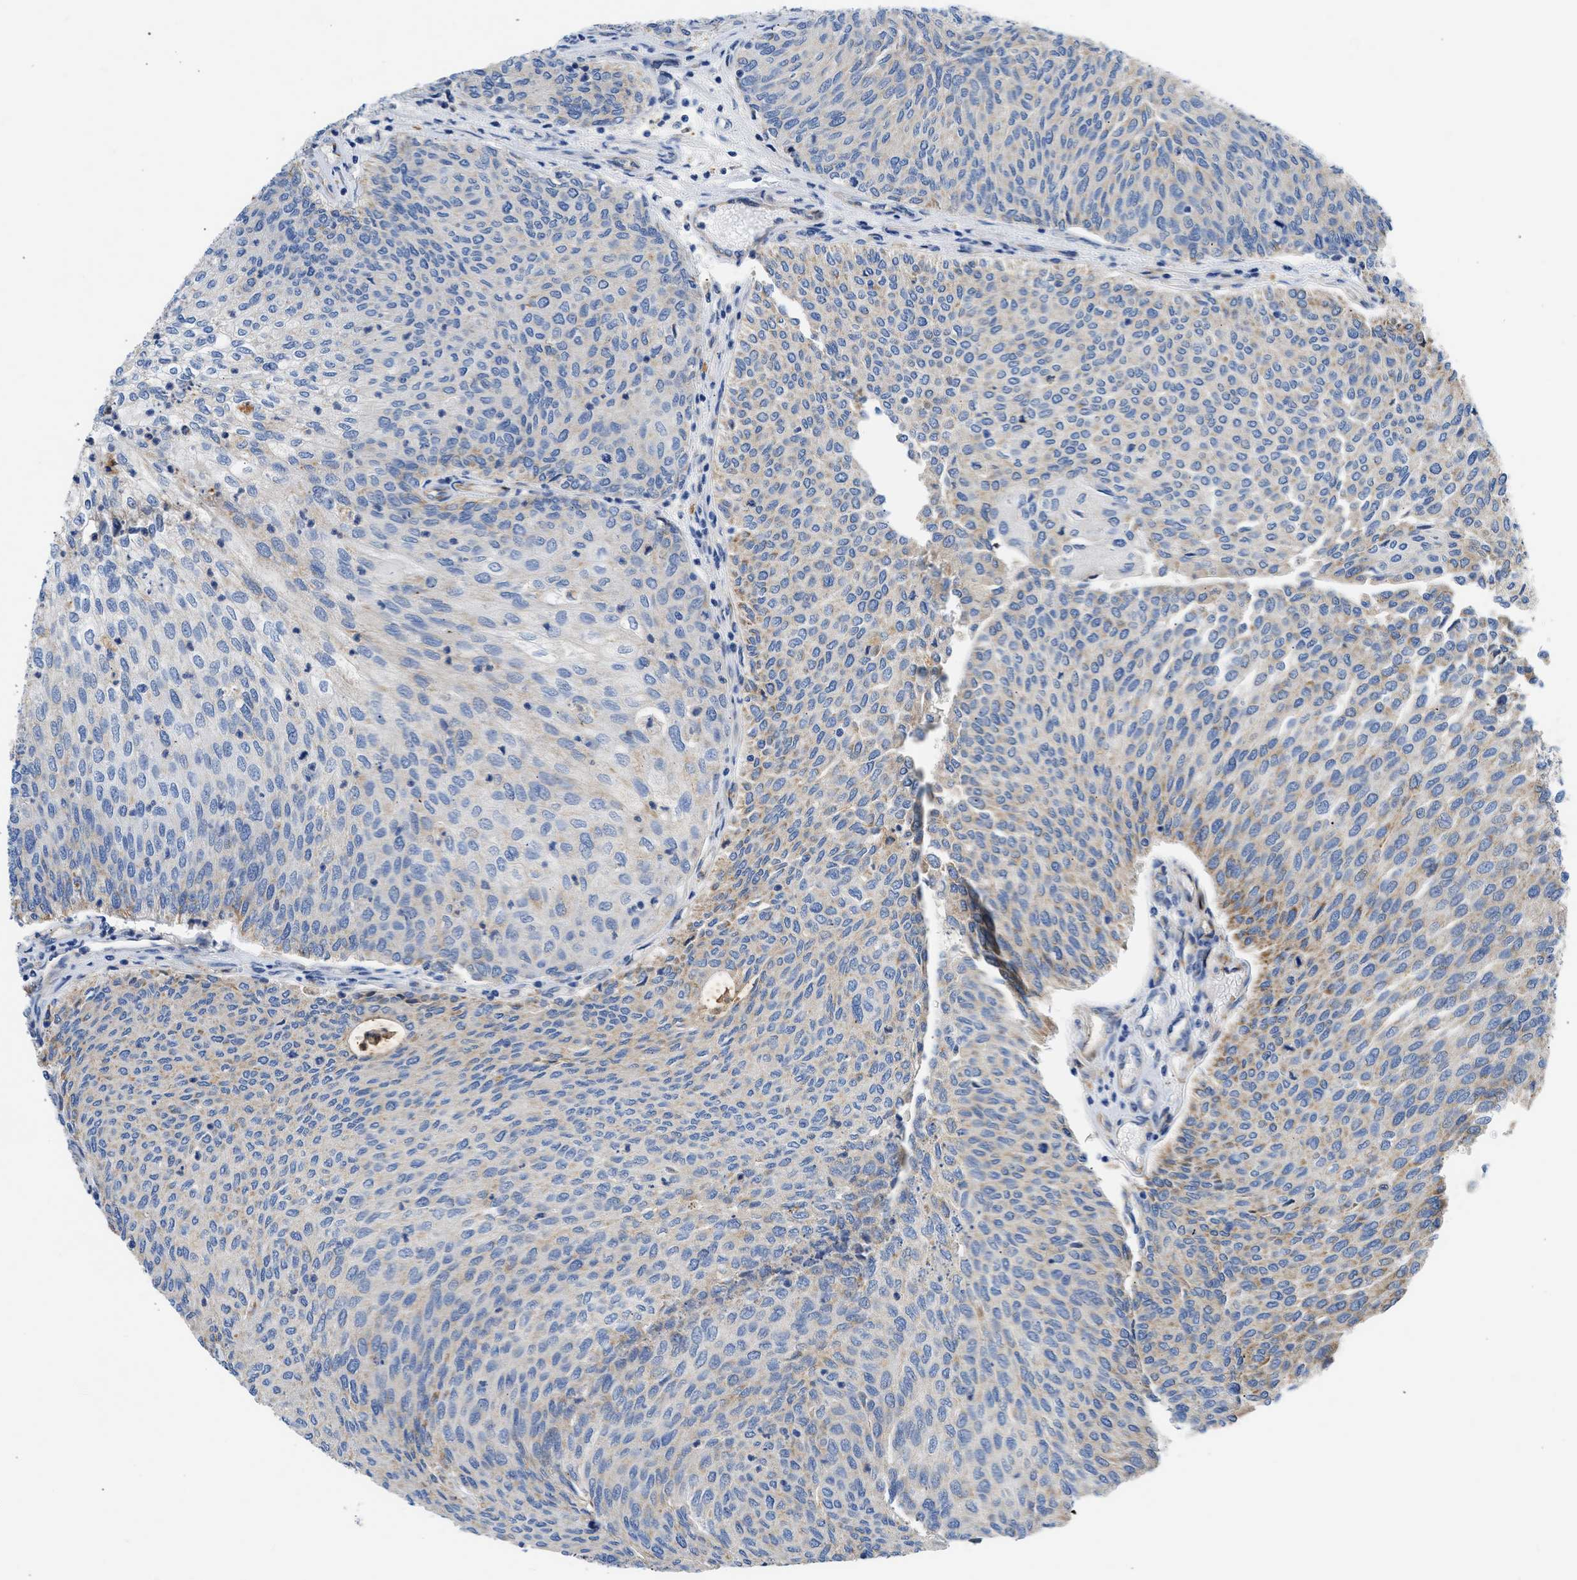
{"staining": {"intensity": "weak", "quantity": "25%-75%", "location": "cytoplasmic/membranous"}, "tissue": "urothelial cancer", "cell_type": "Tumor cells", "image_type": "cancer", "snomed": [{"axis": "morphology", "description": "Urothelial carcinoma, Low grade"}, {"axis": "topography", "description": "Urinary bladder"}], "caption": "Approximately 25%-75% of tumor cells in human low-grade urothelial carcinoma display weak cytoplasmic/membranous protein positivity as visualized by brown immunohistochemical staining.", "gene": "ULK4", "patient": {"sex": "female", "age": 79}}